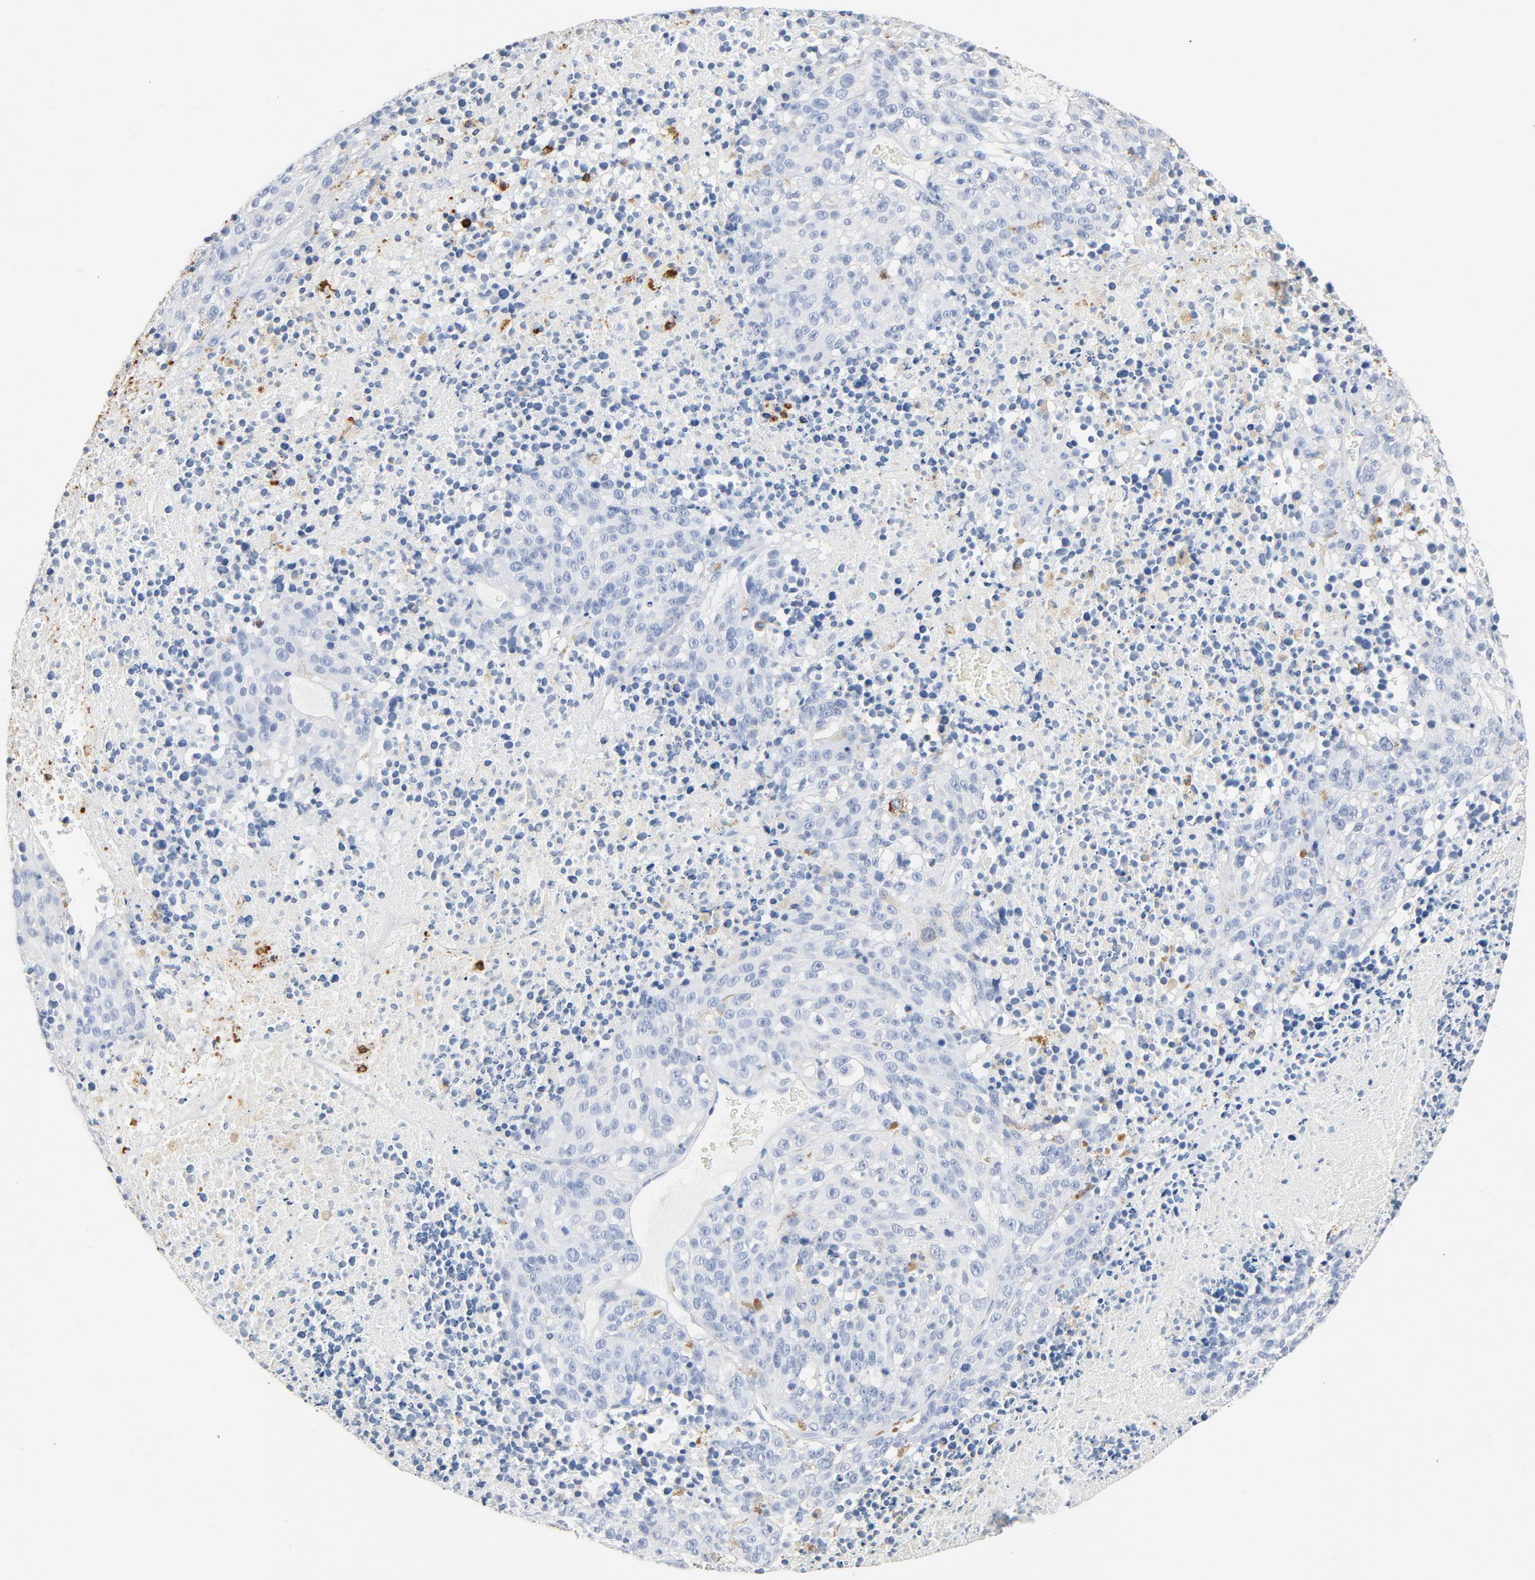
{"staining": {"intensity": "negative", "quantity": "none", "location": "none"}, "tissue": "melanoma", "cell_type": "Tumor cells", "image_type": "cancer", "snomed": [{"axis": "morphology", "description": "Malignant melanoma, Metastatic site"}, {"axis": "topography", "description": "Cerebral cortex"}], "caption": "A micrograph of human malignant melanoma (metastatic site) is negative for staining in tumor cells.", "gene": "PTPRB", "patient": {"sex": "female", "age": 52}}